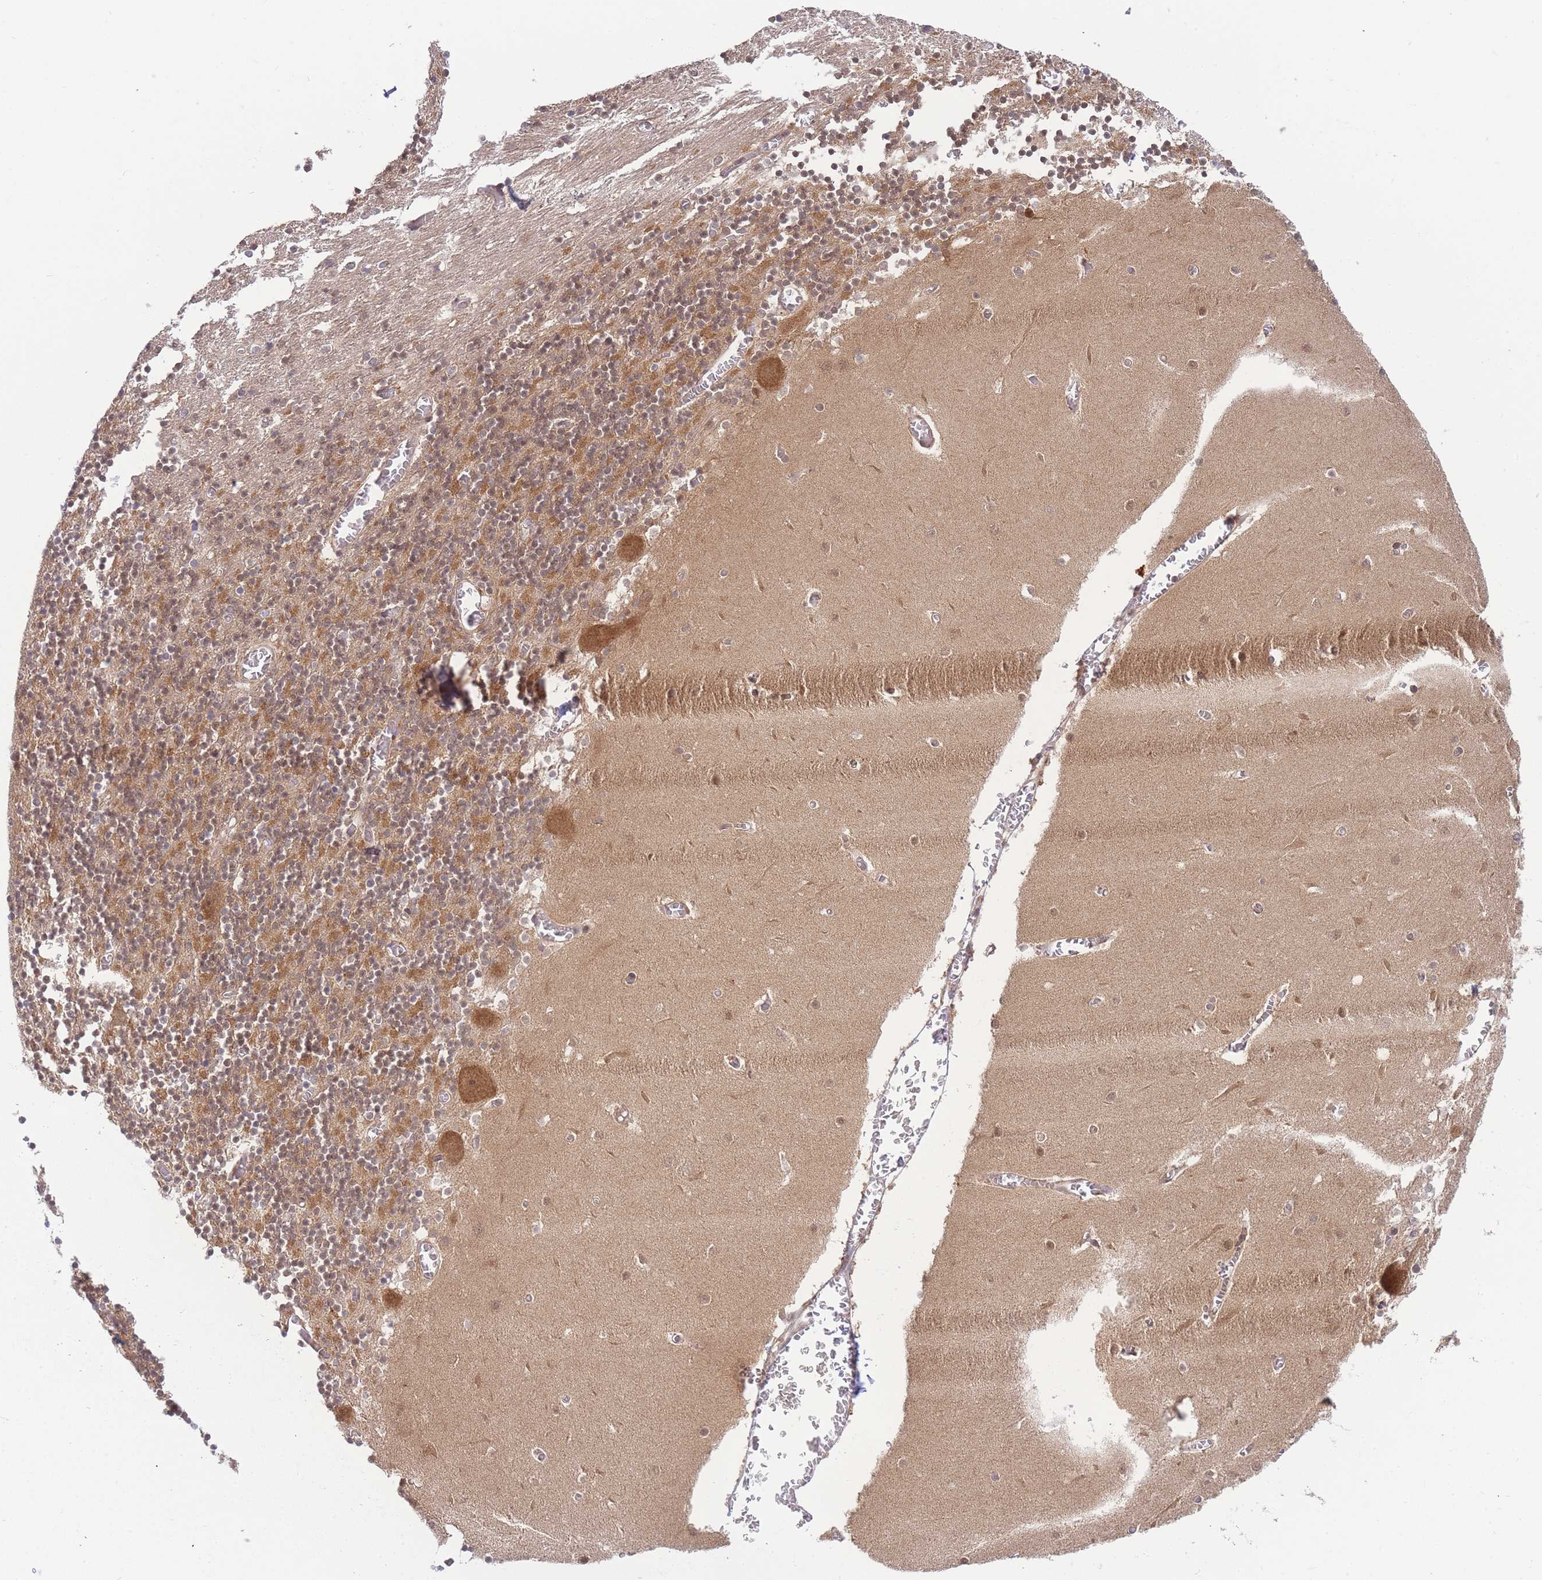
{"staining": {"intensity": "moderate", "quantity": ">75%", "location": "cytoplasmic/membranous,nuclear"}, "tissue": "cerebellum", "cell_type": "Cells in granular layer", "image_type": "normal", "snomed": [{"axis": "morphology", "description": "Normal tissue, NOS"}, {"axis": "topography", "description": "Cerebellum"}], "caption": "Benign cerebellum shows moderate cytoplasmic/membranous,nuclear staining in about >75% of cells in granular layer (brown staining indicates protein expression, while blue staining denotes nuclei)..", "gene": "KIAA1191", "patient": {"sex": "female", "age": 28}}